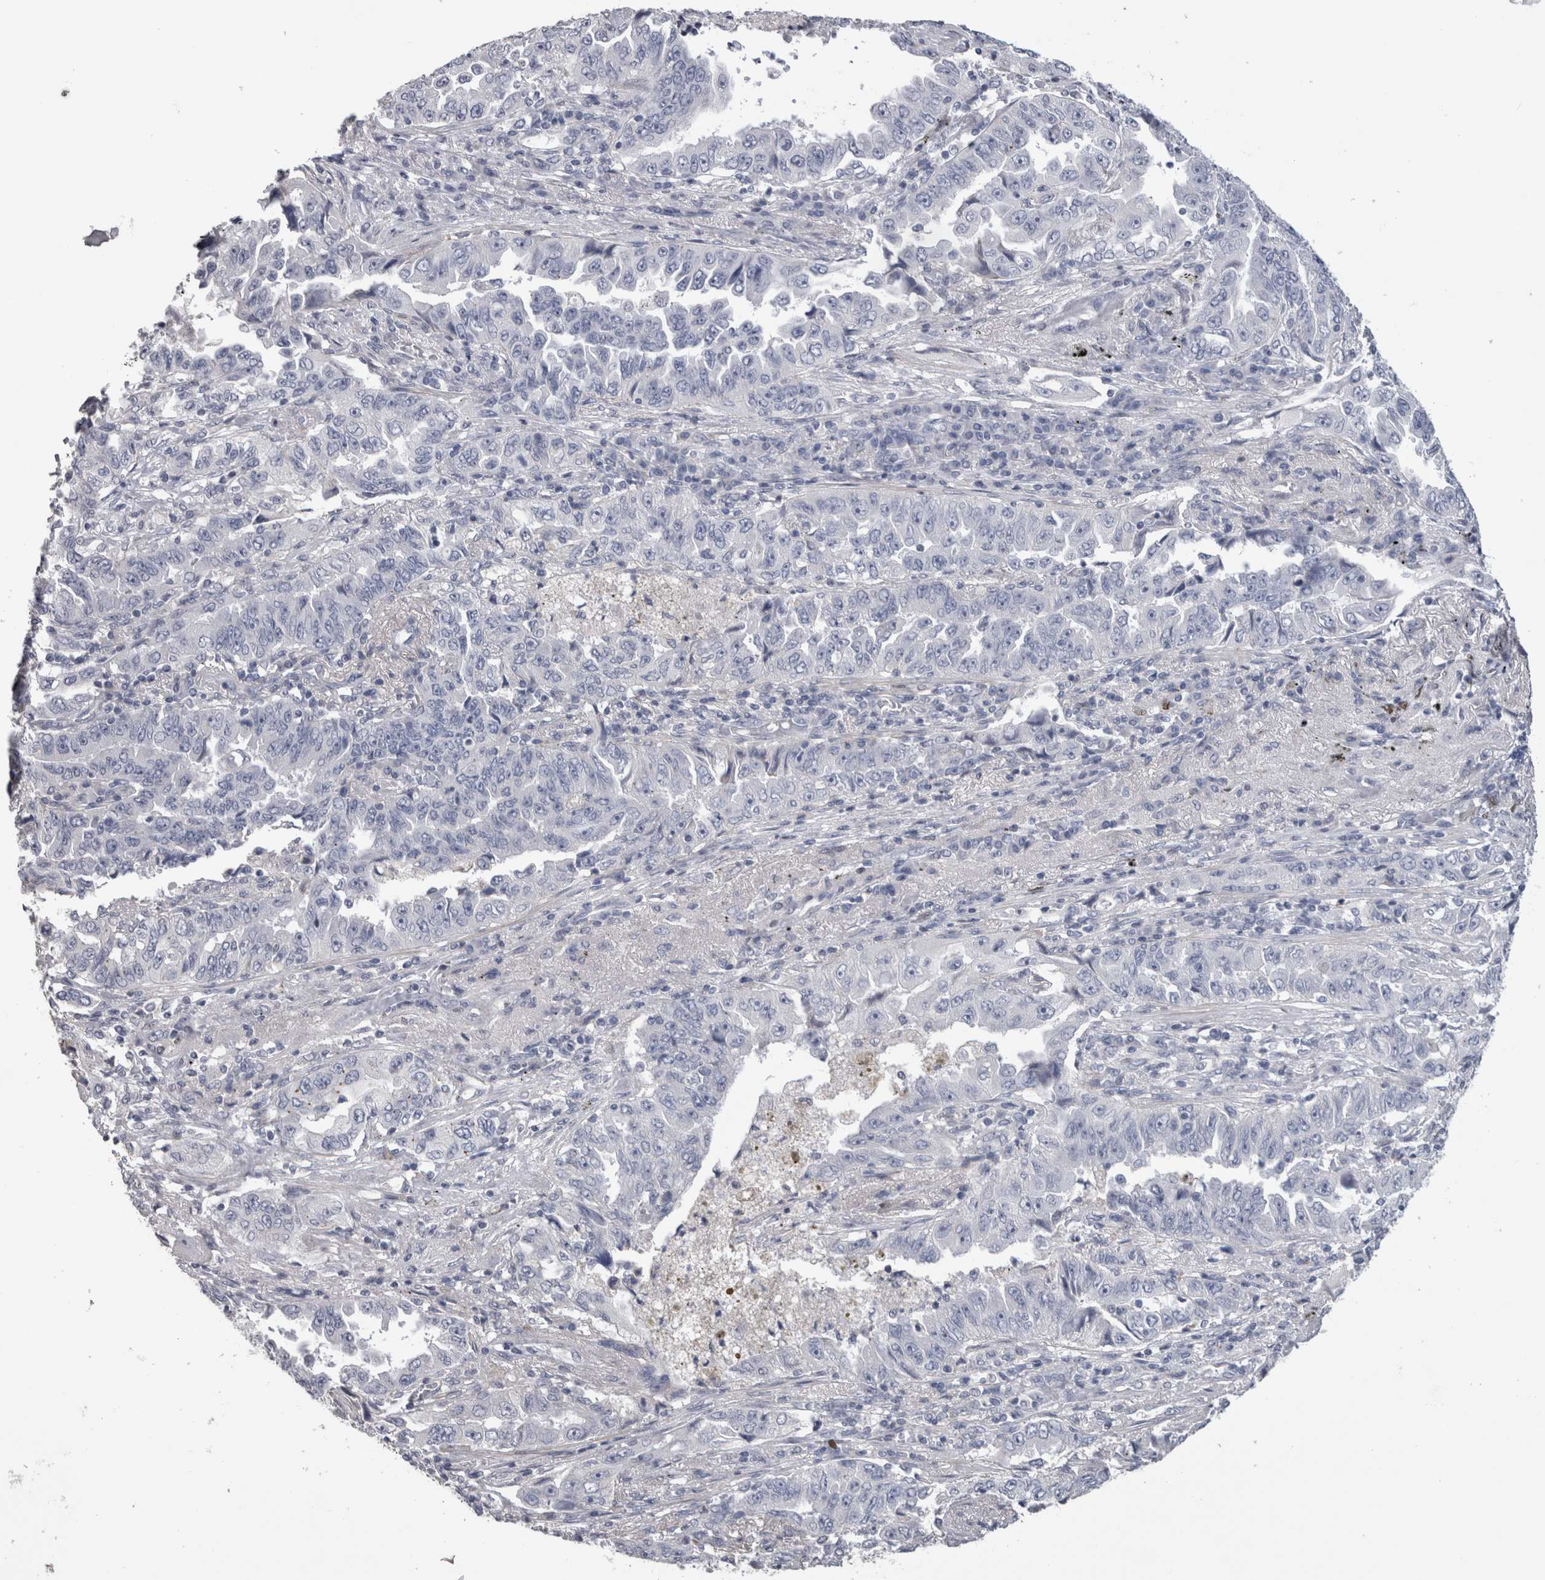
{"staining": {"intensity": "negative", "quantity": "none", "location": "none"}, "tissue": "lung cancer", "cell_type": "Tumor cells", "image_type": "cancer", "snomed": [{"axis": "morphology", "description": "Adenocarcinoma, NOS"}, {"axis": "topography", "description": "Lung"}], "caption": "This histopathology image is of lung cancer stained with immunohistochemistry (IHC) to label a protein in brown with the nuclei are counter-stained blue. There is no staining in tumor cells.", "gene": "IL33", "patient": {"sex": "female", "age": 51}}